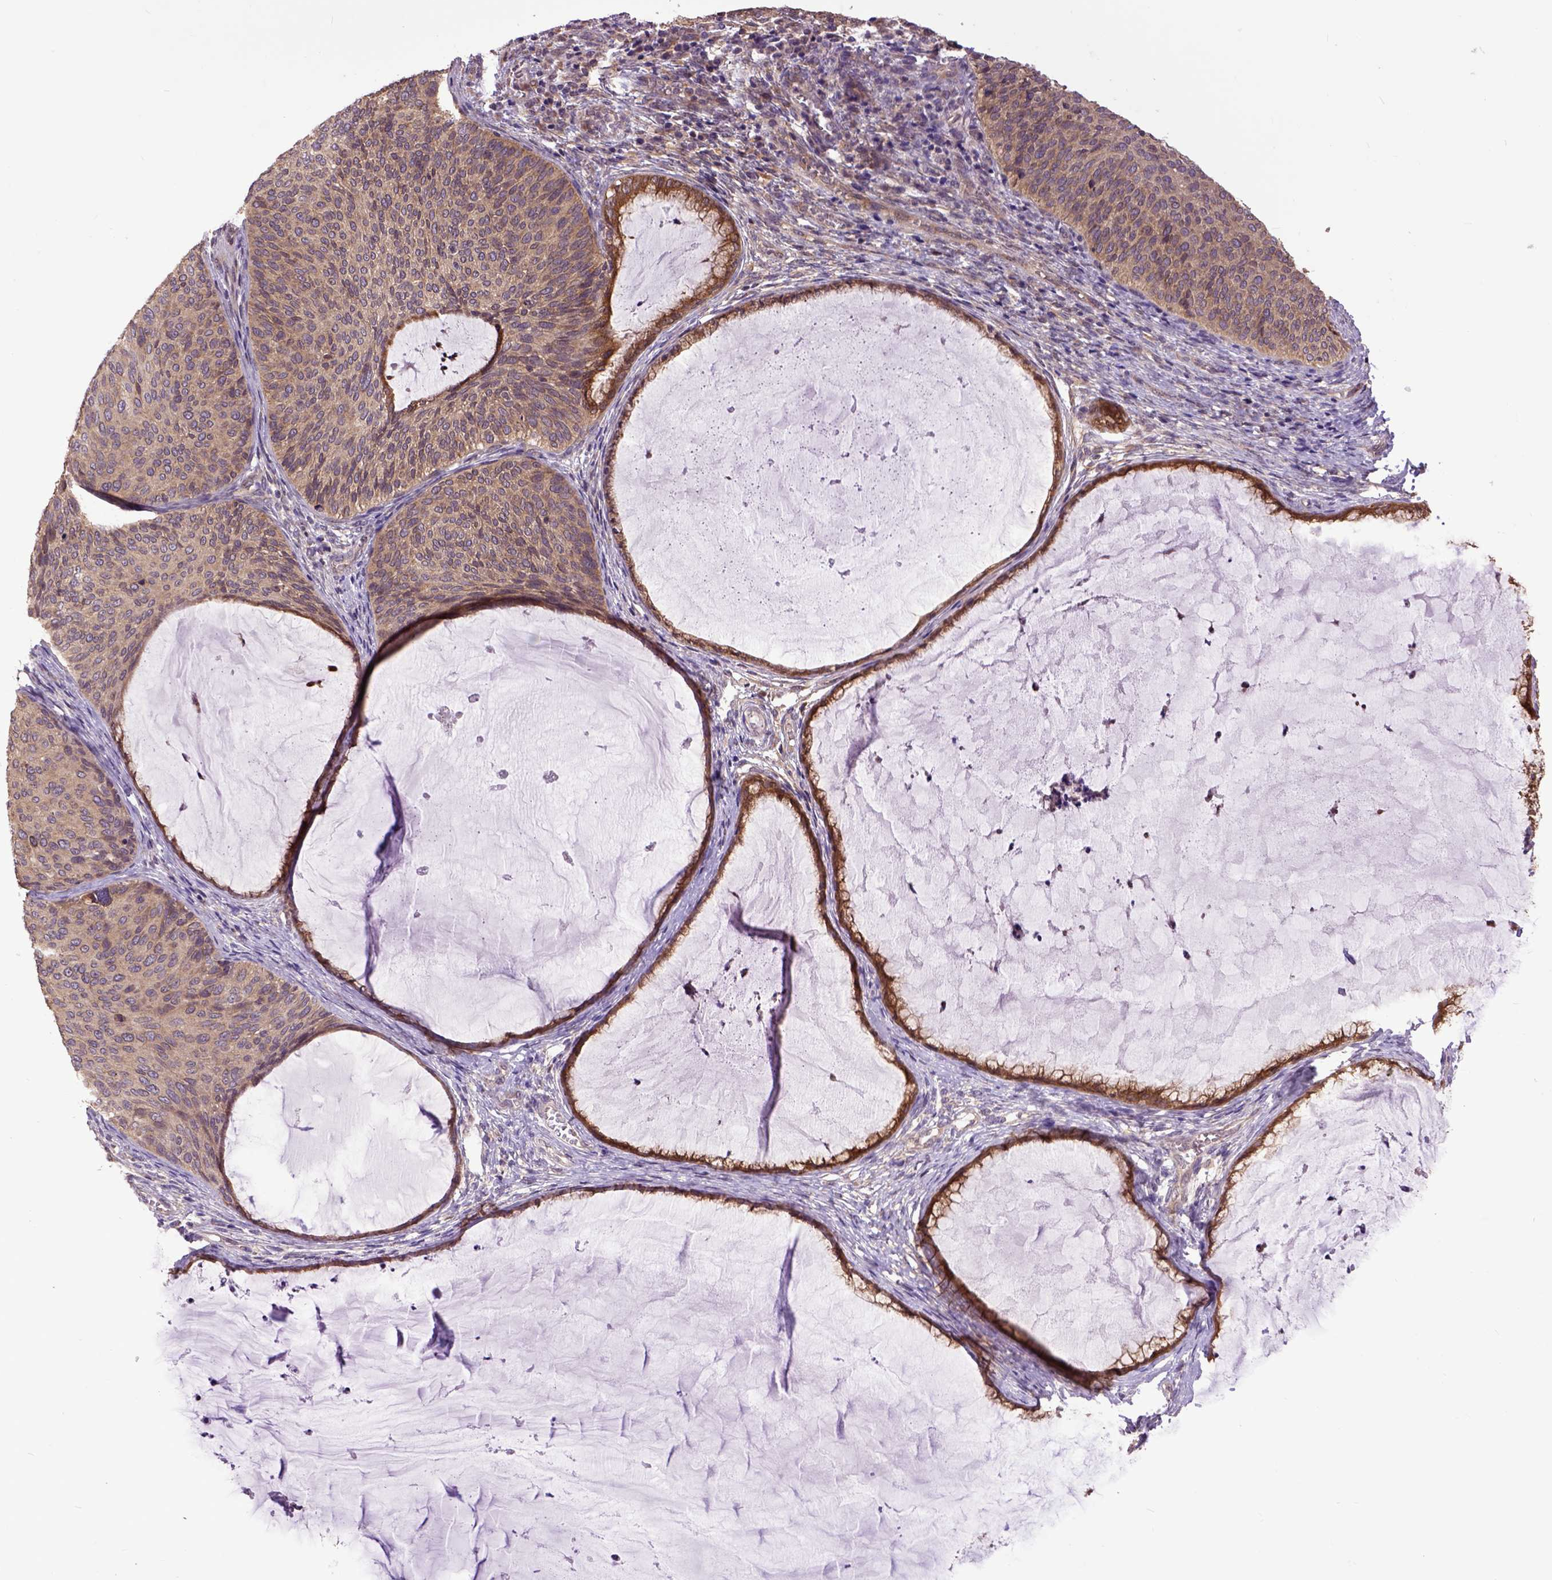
{"staining": {"intensity": "weak", "quantity": ">75%", "location": "cytoplasmic/membranous"}, "tissue": "cervical cancer", "cell_type": "Tumor cells", "image_type": "cancer", "snomed": [{"axis": "morphology", "description": "Squamous cell carcinoma, NOS"}, {"axis": "topography", "description": "Cervix"}], "caption": "IHC micrograph of neoplastic tissue: human cervical cancer (squamous cell carcinoma) stained using IHC shows low levels of weak protein expression localized specifically in the cytoplasmic/membranous of tumor cells, appearing as a cytoplasmic/membranous brown color.", "gene": "ARL1", "patient": {"sex": "female", "age": 36}}